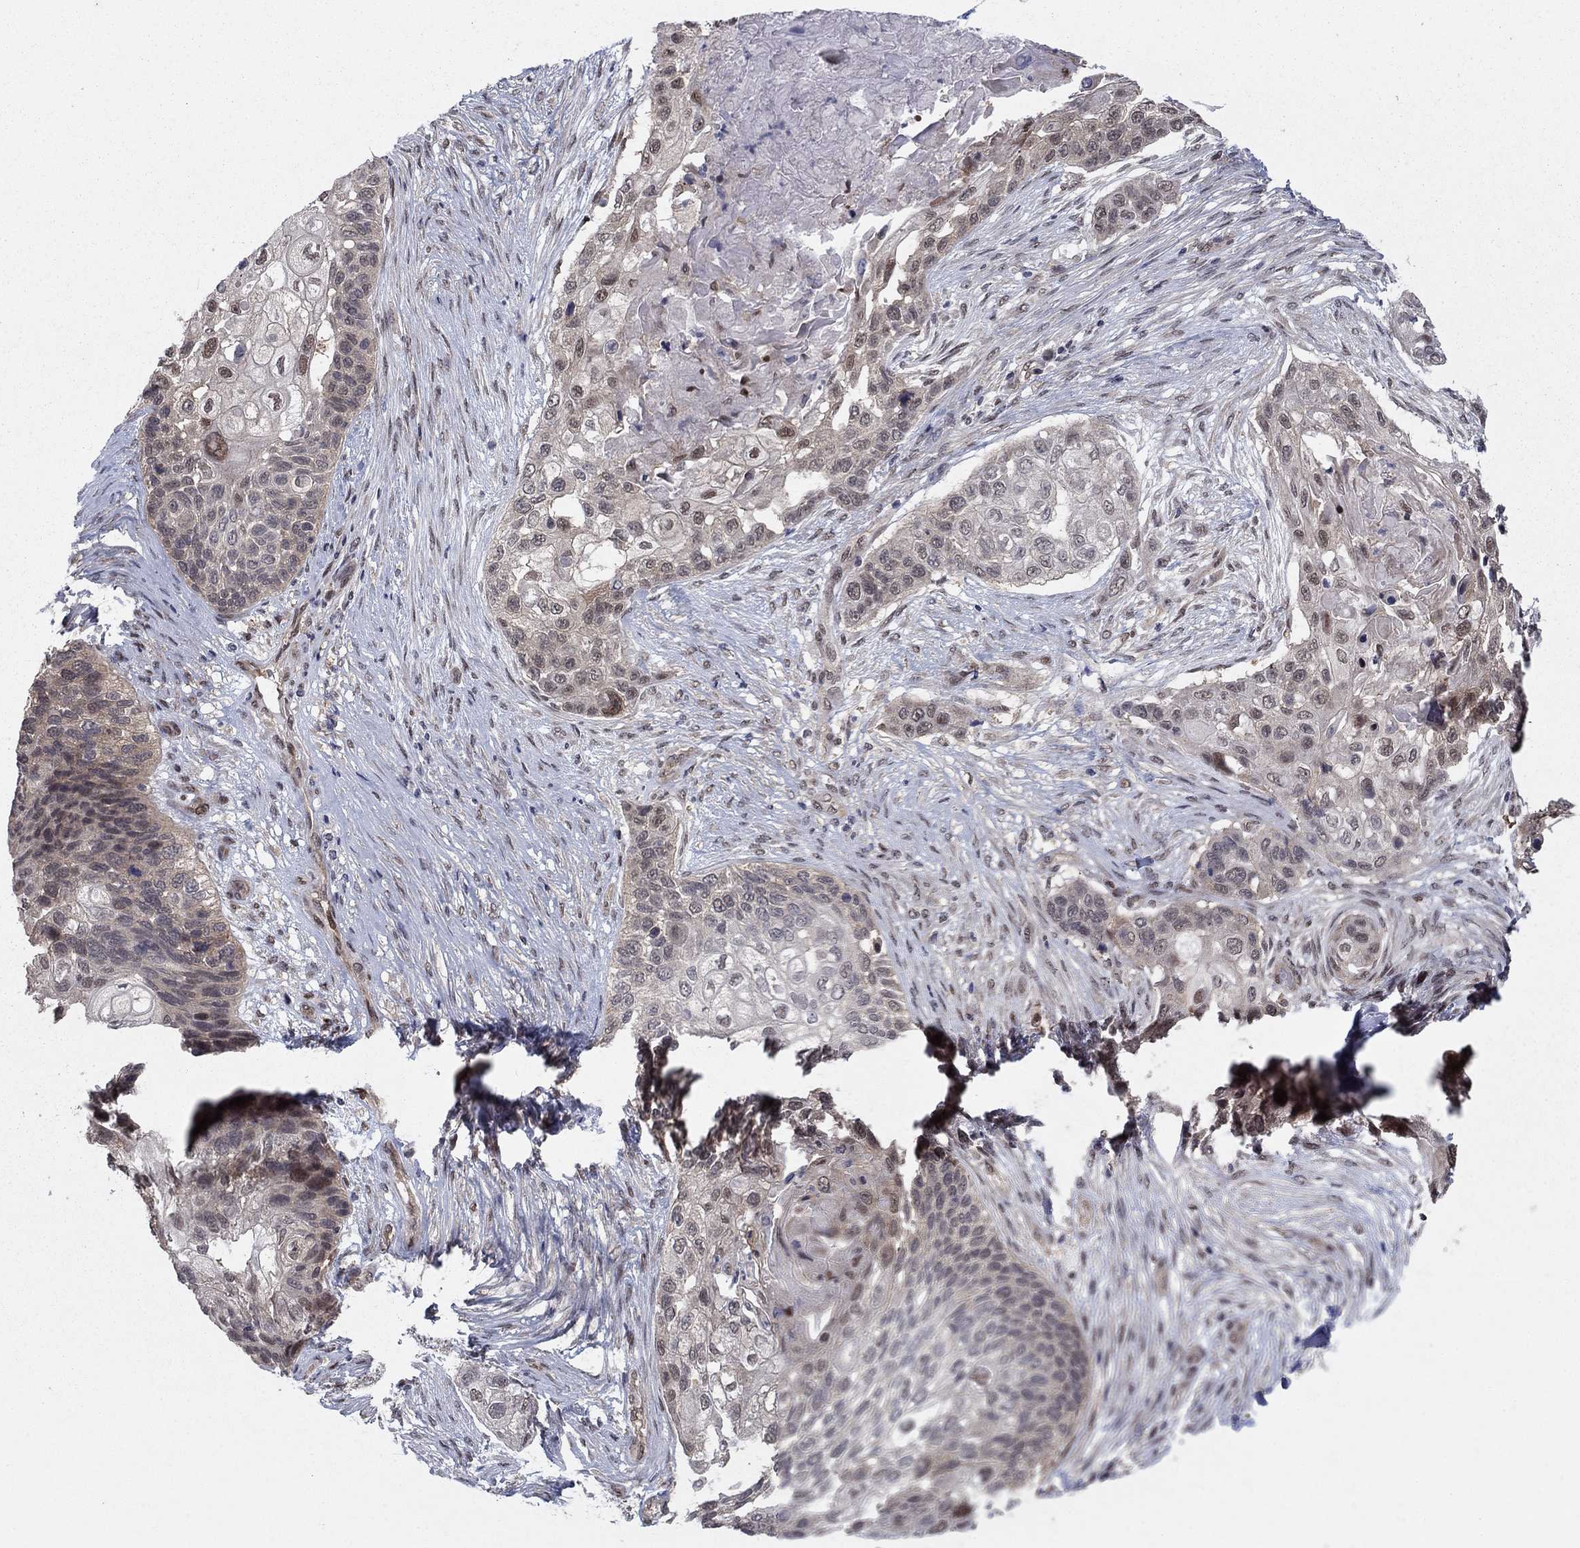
{"staining": {"intensity": "weak", "quantity": "<25%", "location": "cytoplasmic/membranous,nuclear"}, "tissue": "lung cancer", "cell_type": "Tumor cells", "image_type": "cancer", "snomed": [{"axis": "morphology", "description": "Squamous cell carcinoma, NOS"}, {"axis": "topography", "description": "Lung"}], "caption": "Immunohistochemical staining of squamous cell carcinoma (lung) reveals no significant expression in tumor cells.", "gene": "PSMC1", "patient": {"sex": "male", "age": 69}}